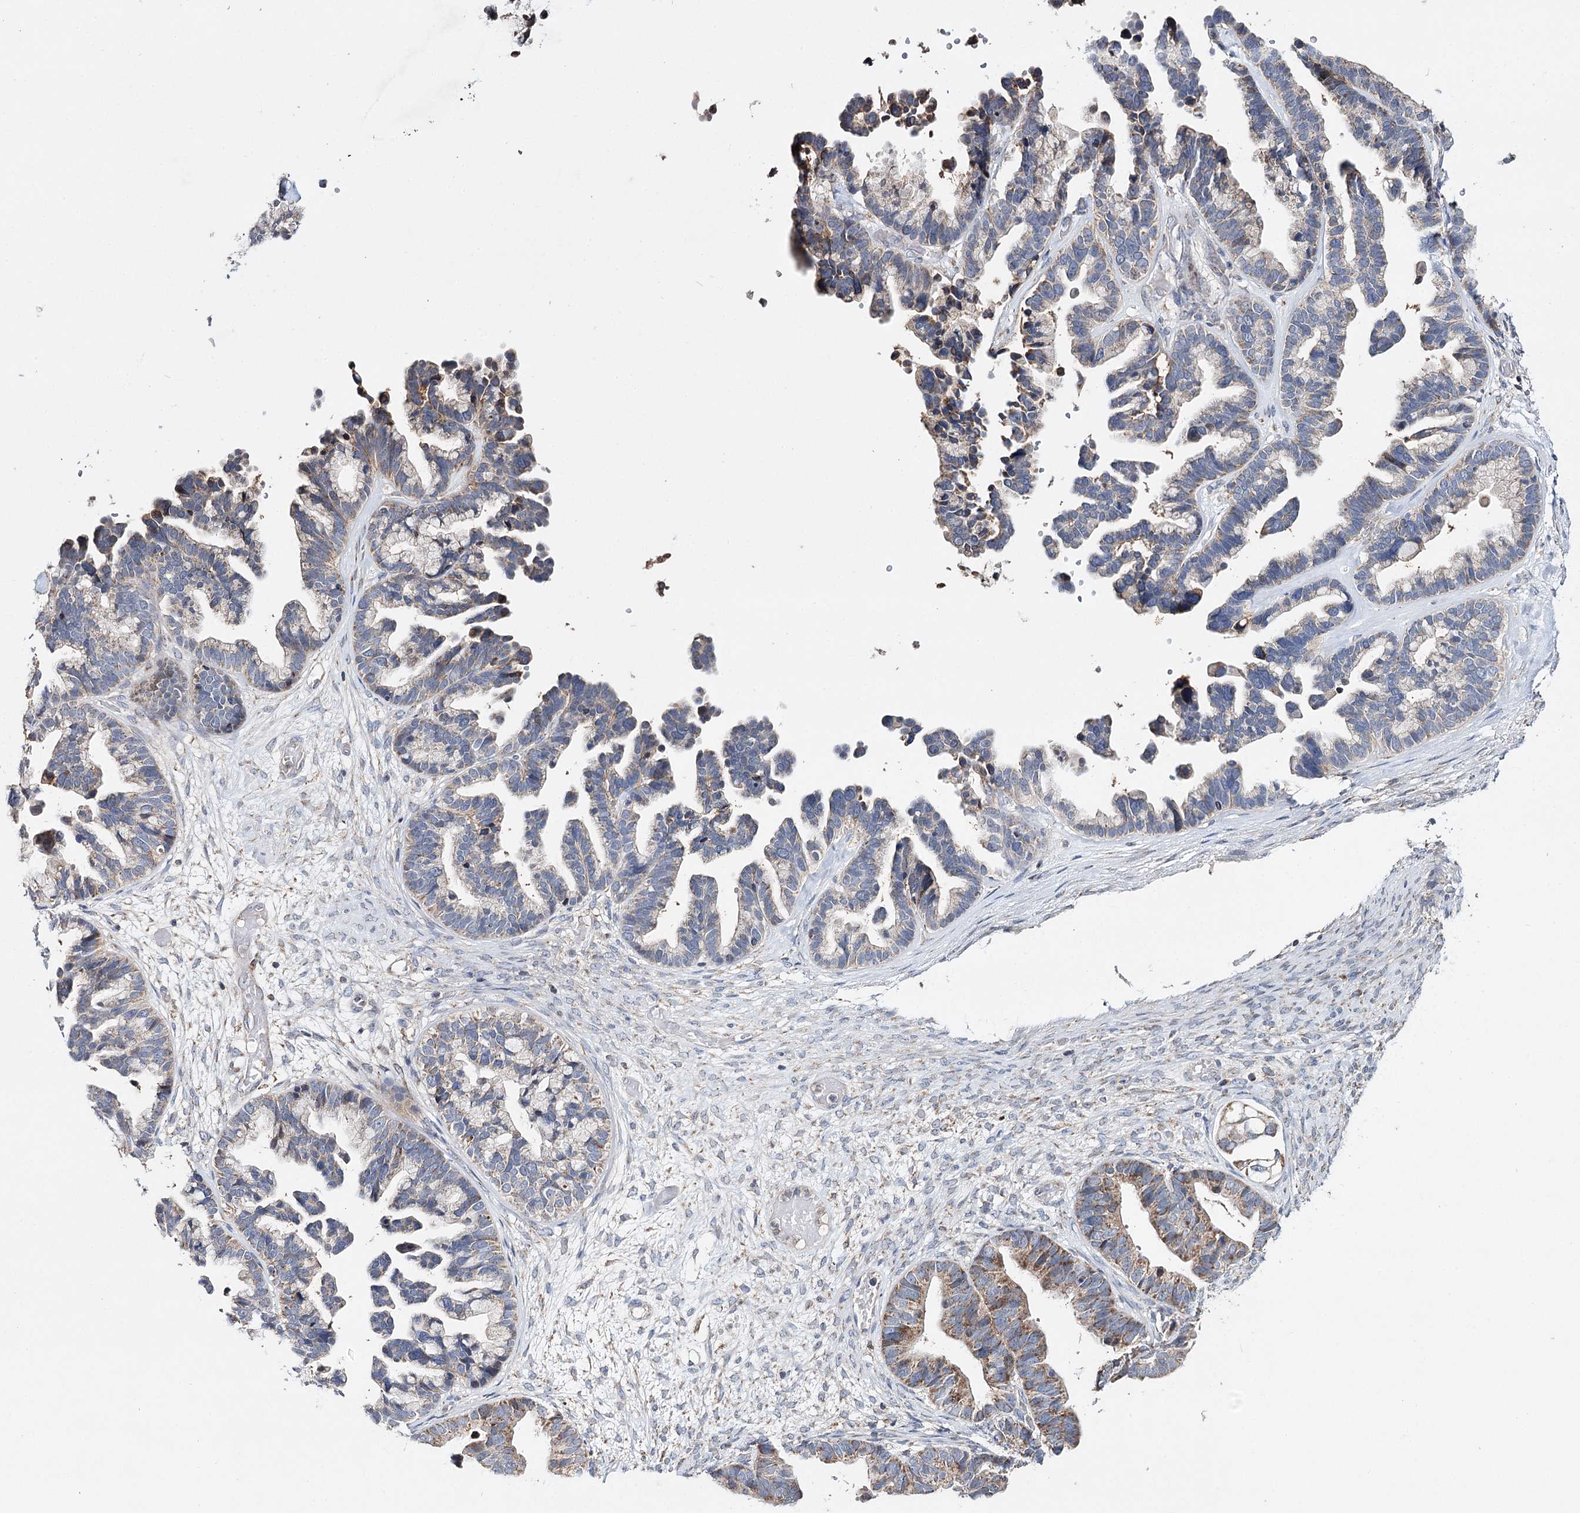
{"staining": {"intensity": "moderate", "quantity": "25%-75%", "location": "cytoplasmic/membranous"}, "tissue": "ovarian cancer", "cell_type": "Tumor cells", "image_type": "cancer", "snomed": [{"axis": "morphology", "description": "Cystadenocarcinoma, serous, NOS"}, {"axis": "topography", "description": "Ovary"}], "caption": "The photomicrograph exhibits immunohistochemical staining of ovarian cancer (serous cystadenocarcinoma). There is moderate cytoplasmic/membranous staining is appreciated in approximately 25%-75% of tumor cells.", "gene": "CFAP46", "patient": {"sex": "female", "age": 56}}